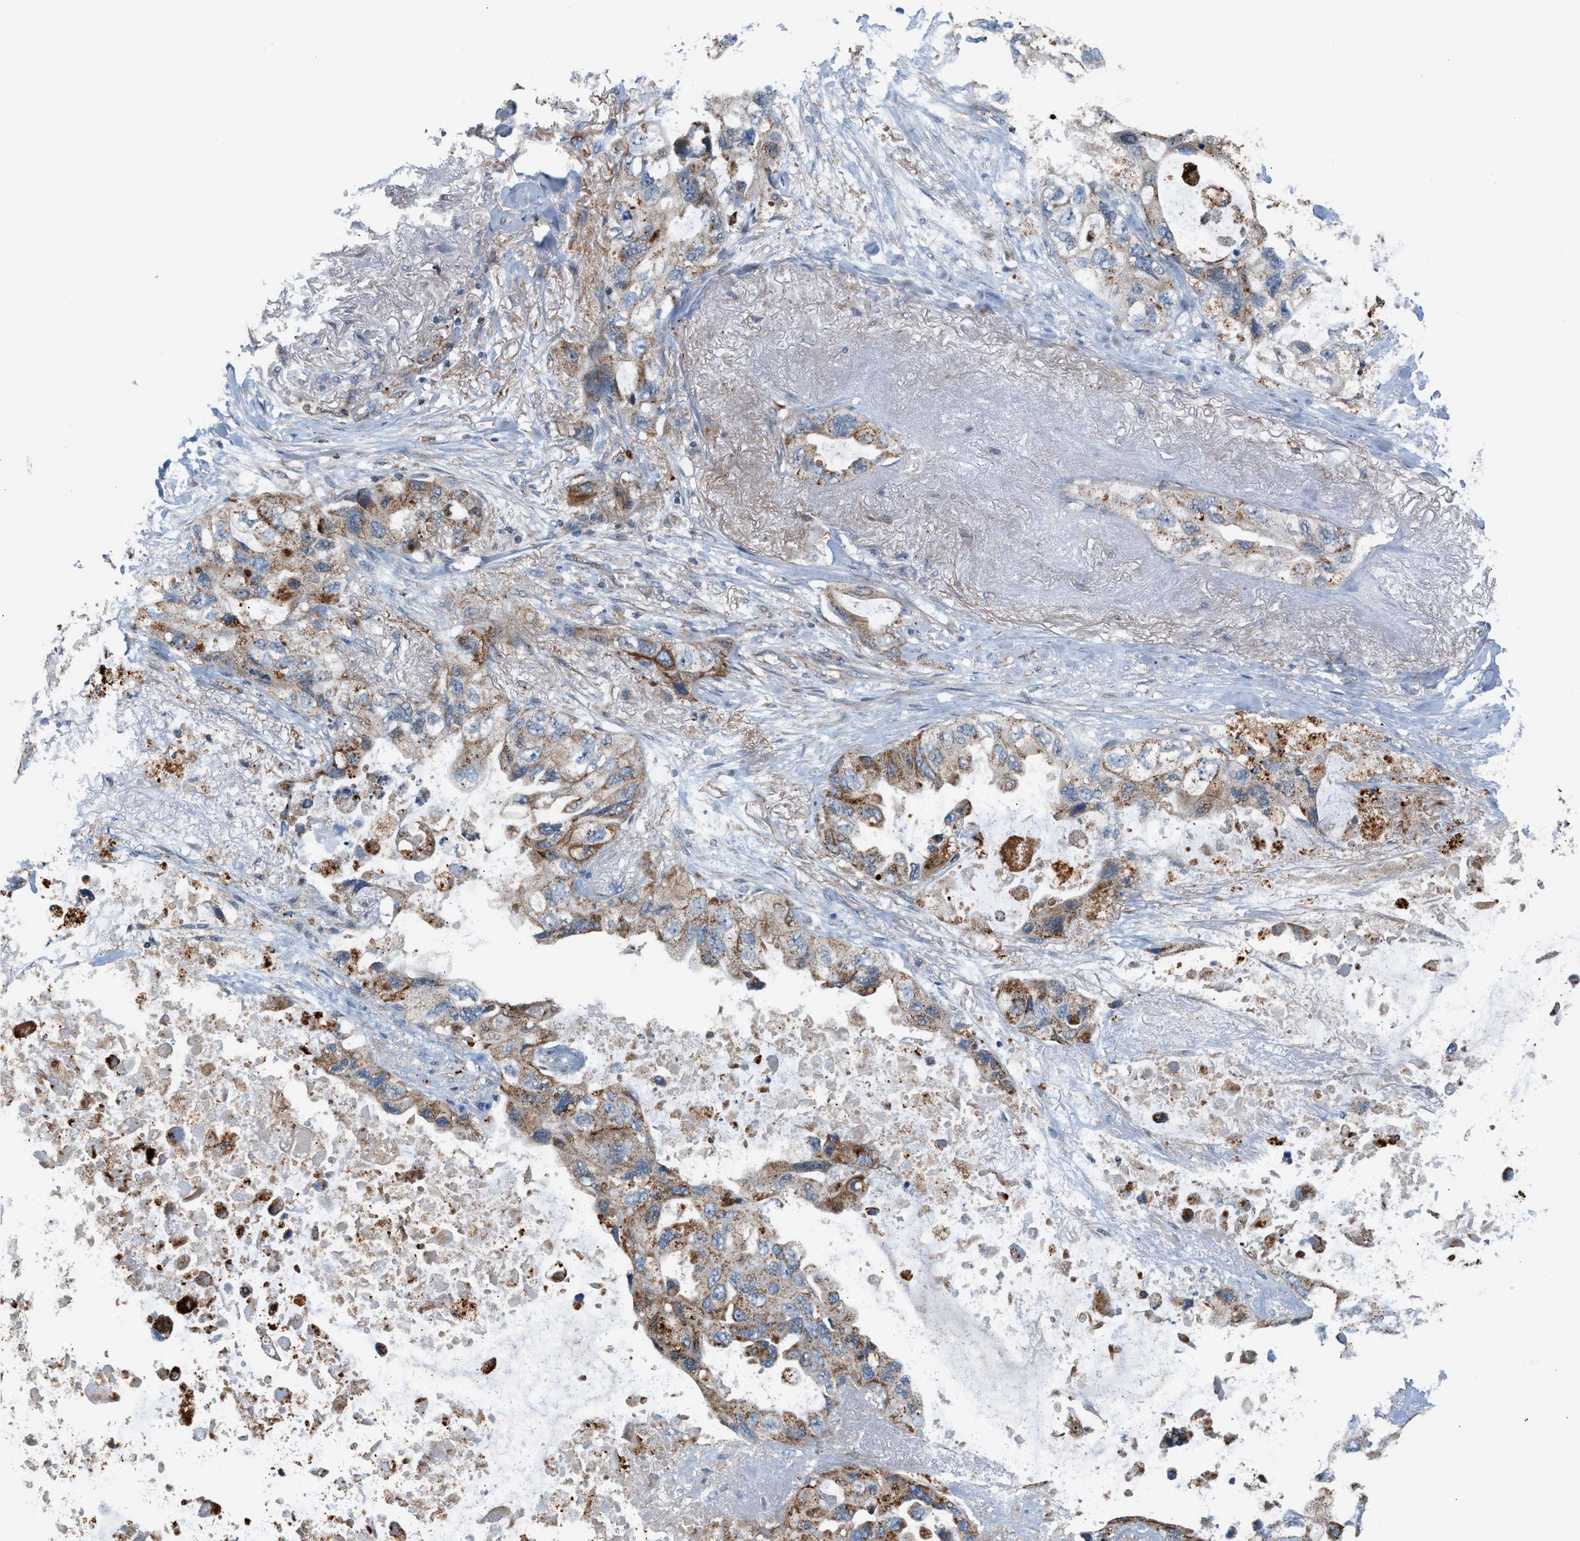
{"staining": {"intensity": "moderate", "quantity": ">75%", "location": "cytoplasmic/membranous"}, "tissue": "lung cancer", "cell_type": "Tumor cells", "image_type": "cancer", "snomed": [{"axis": "morphology", "description": "Squamous cell carcinoma, NOS"}, {"axis": "topography", "description": "Lung"}], "caption": "Tumor cells exhibit moderate cytoplasmic/membranous expression in approximately >75% of cells in lung squamous cell carcinoma.", "gene": "PDCL", "patient": {"sex": "female", "age": 73}}